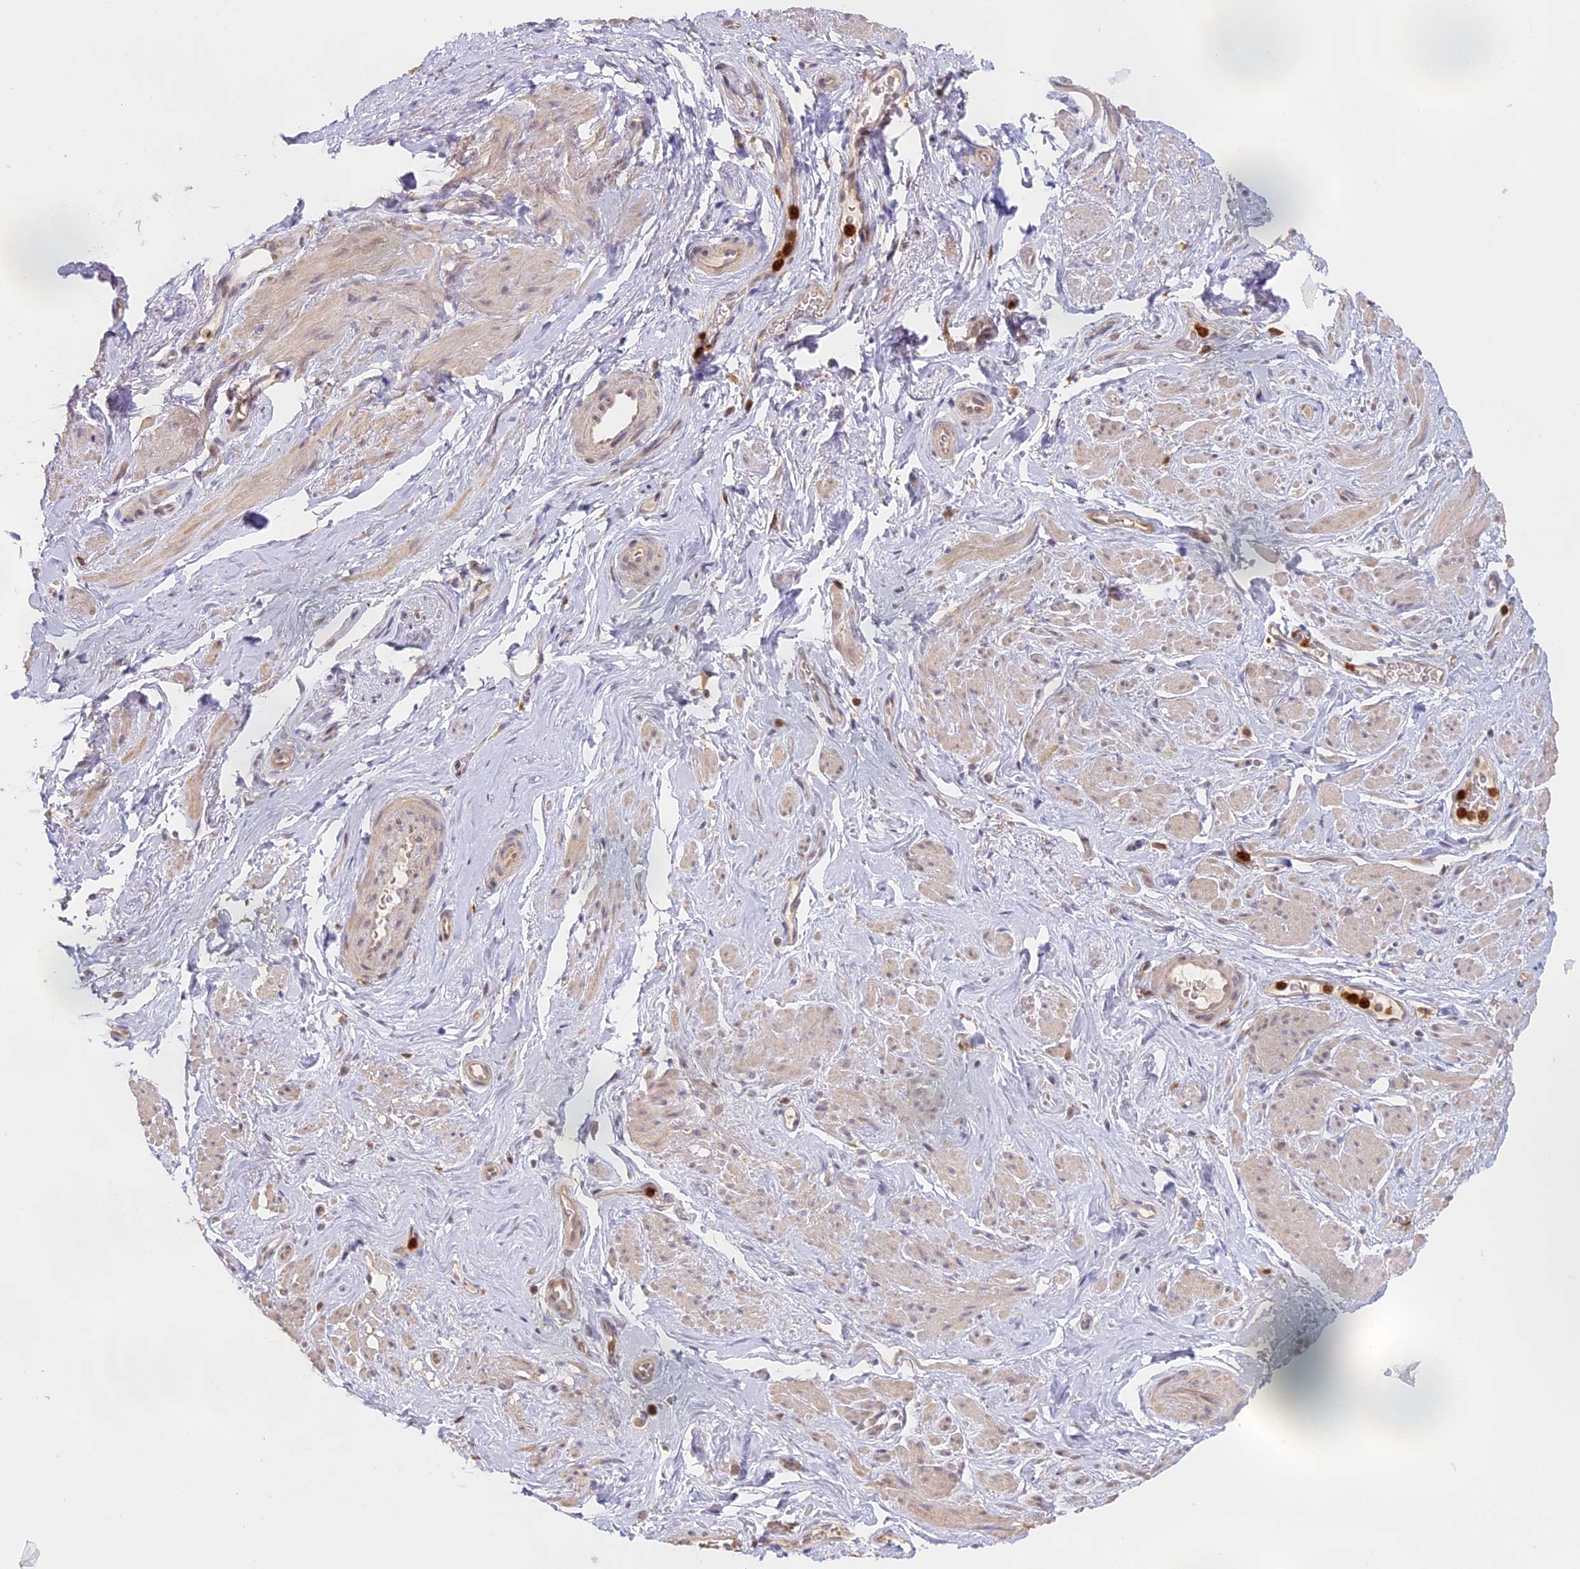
{"staining": {"intensity": "weak", "quantity": "<25%", "location": "cytoplasmic/membranous"}, "tissue": "smooth muscle", "cell_type": "Smooth muscle cells", "image_type": "normal", "snomed": [{"axis": "morphology", "description": "Normal tissue, NOS"}, {"axis": "topography", "description": "Smooth muscle"}, {"axis": "topography", "description": "Peripheral nerve tissue"}], "caption": "High power microscopy photomicrograph of an immunohistochemistry photomicrograph of unremarkable smooth muscle, revealing no significant expression in smooth muscle cells.", "gene": "NCF4", "patient": {"sex": "male", "age": 69}}